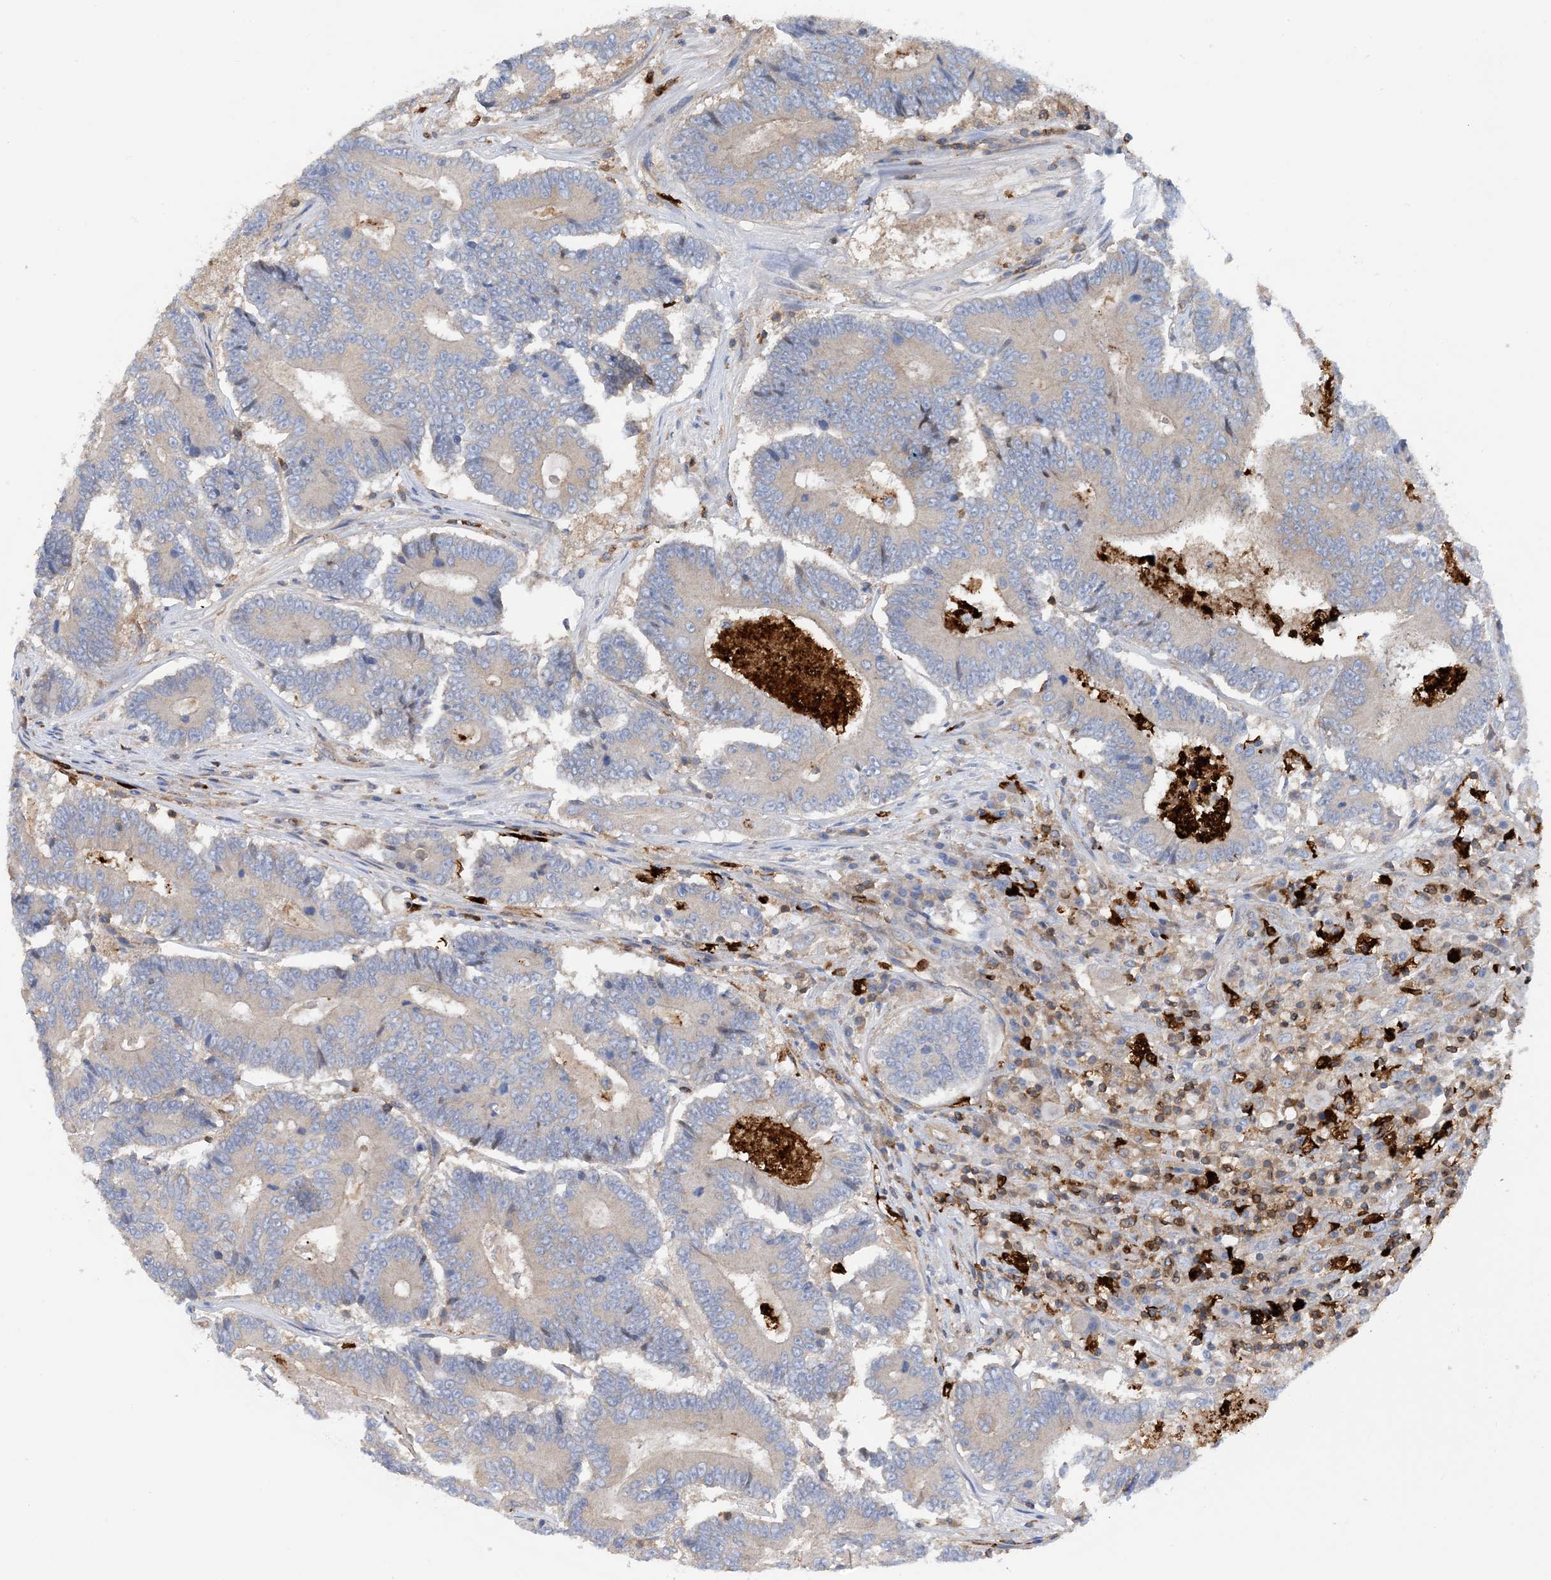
{"staining": {"intensity": "negative", "quantity": "none", "location": "none"}, "tissue": "colorectal cancer", "cell_type": "Tumor cells", "image_type": "cancer", "snomed": [{"axis": "morphology", "description": "Adenocarcinoma, NOS"}, {"axis": "topography", "description": "Colon"}], "caption": "This is a photomicrograph of IHC staining of colorectal cancer (adenocarcinoma), which shows no expression in tumor cells. (Stains: DAB immunohistochemistry (IHC) with hematoxylin counter stain, Microscopy: brightfield microscopy at high magnification).", "gene": "PHACTR2", "patient": {"sex": "male", "age": 83}}